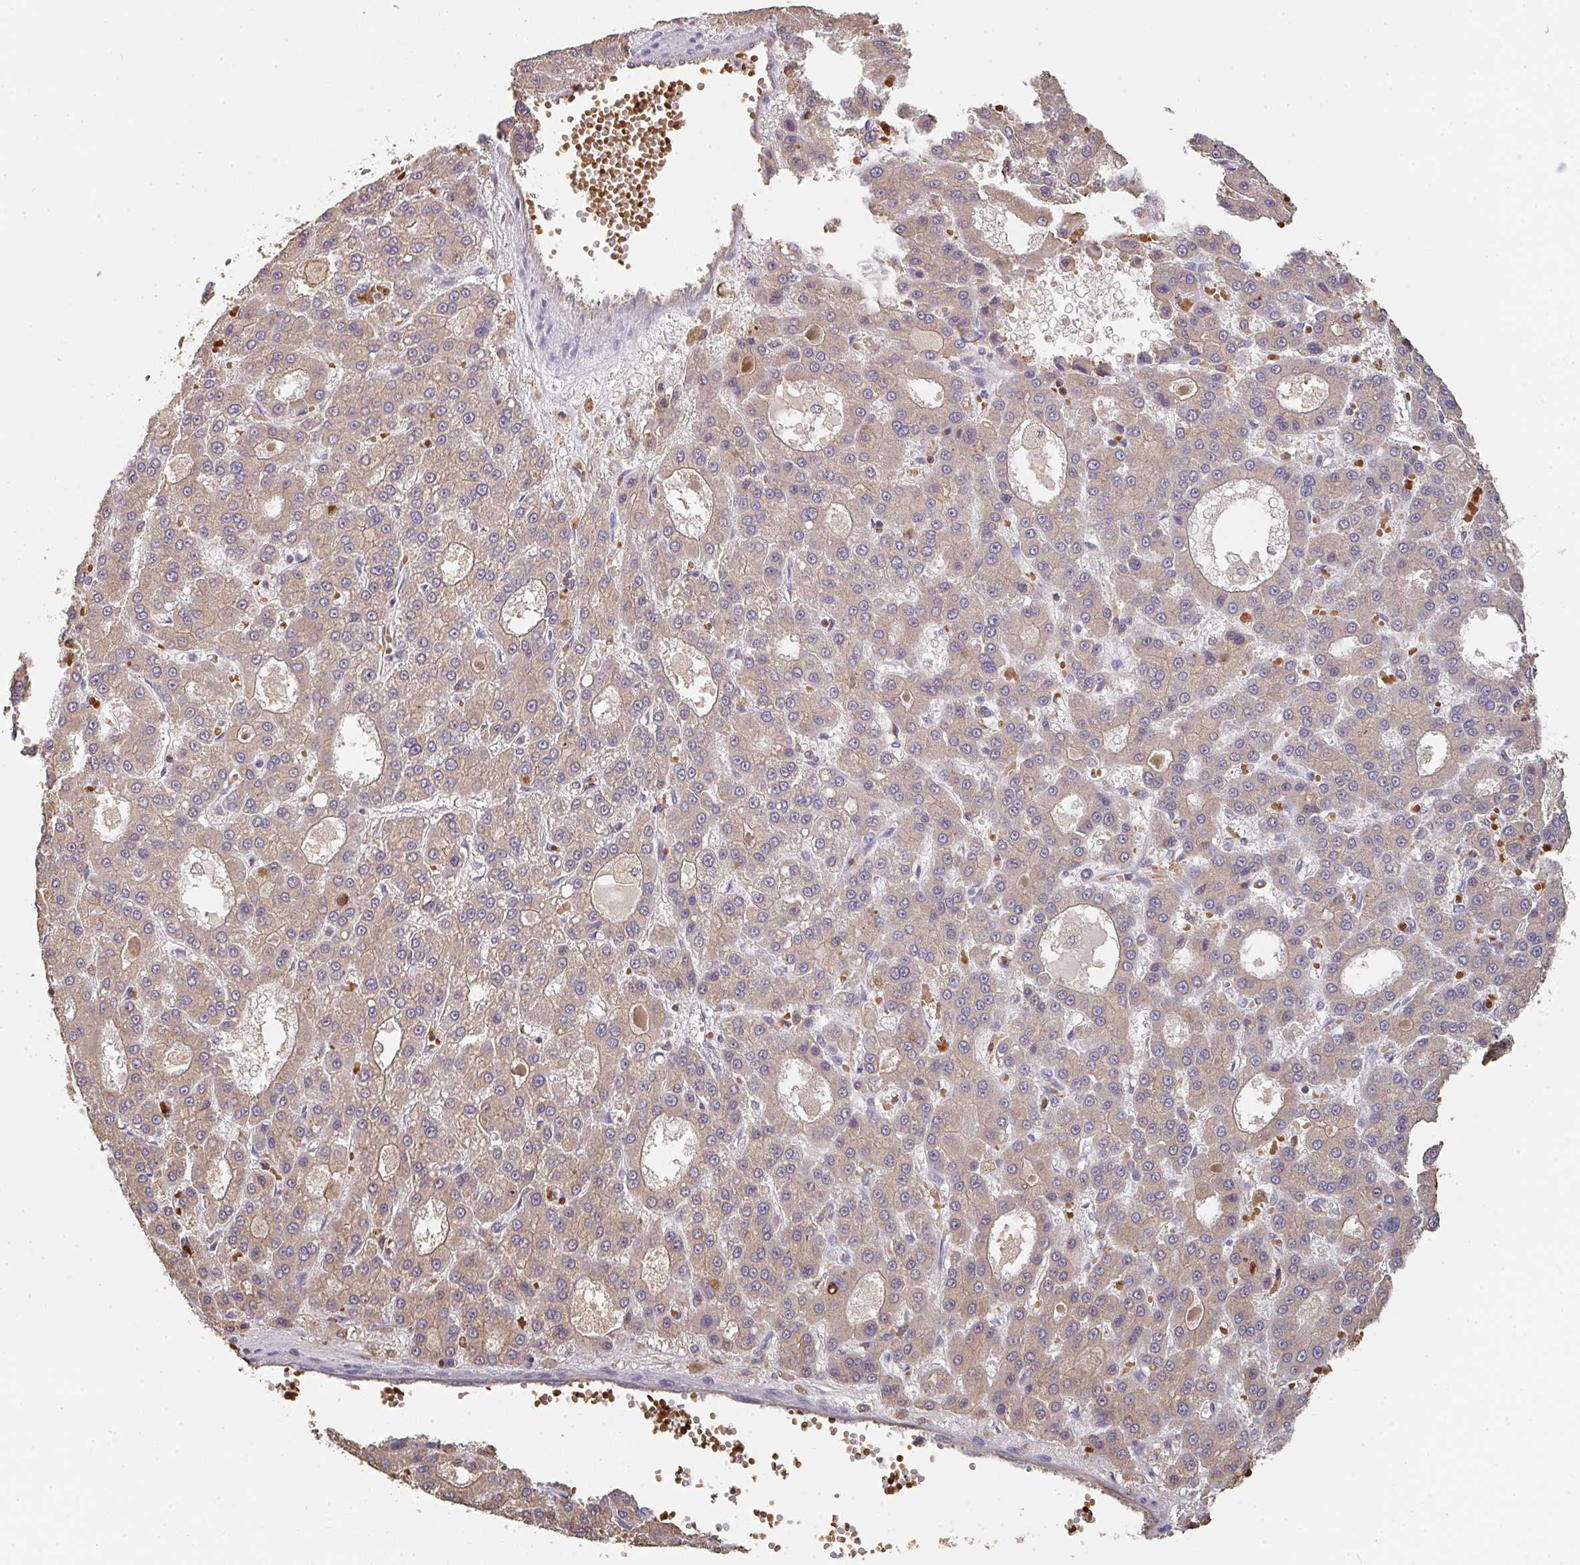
{"staining": {"intensity": "weak", "quantity": ">75%", "location": "cytoplasmic/membranous"}, "tissue": "liver cancer", "cell_type": "Tumor cells", "image_type": "cancer", "snomed": [{"axis": "morphology", "description": "Carcinoma, Hepatocellular, NOS"}, {"axis": "topography", "description": "Liver"}], "caption": "This histopathology image shows immunohistochemistry staining of liver hepatocellular carcinoma, with low weak cytoplasmic/membranous expression in approximately >75% of tumor cells.", "gene": "POLG", "patient": {"sex": "male", "age": 70}}